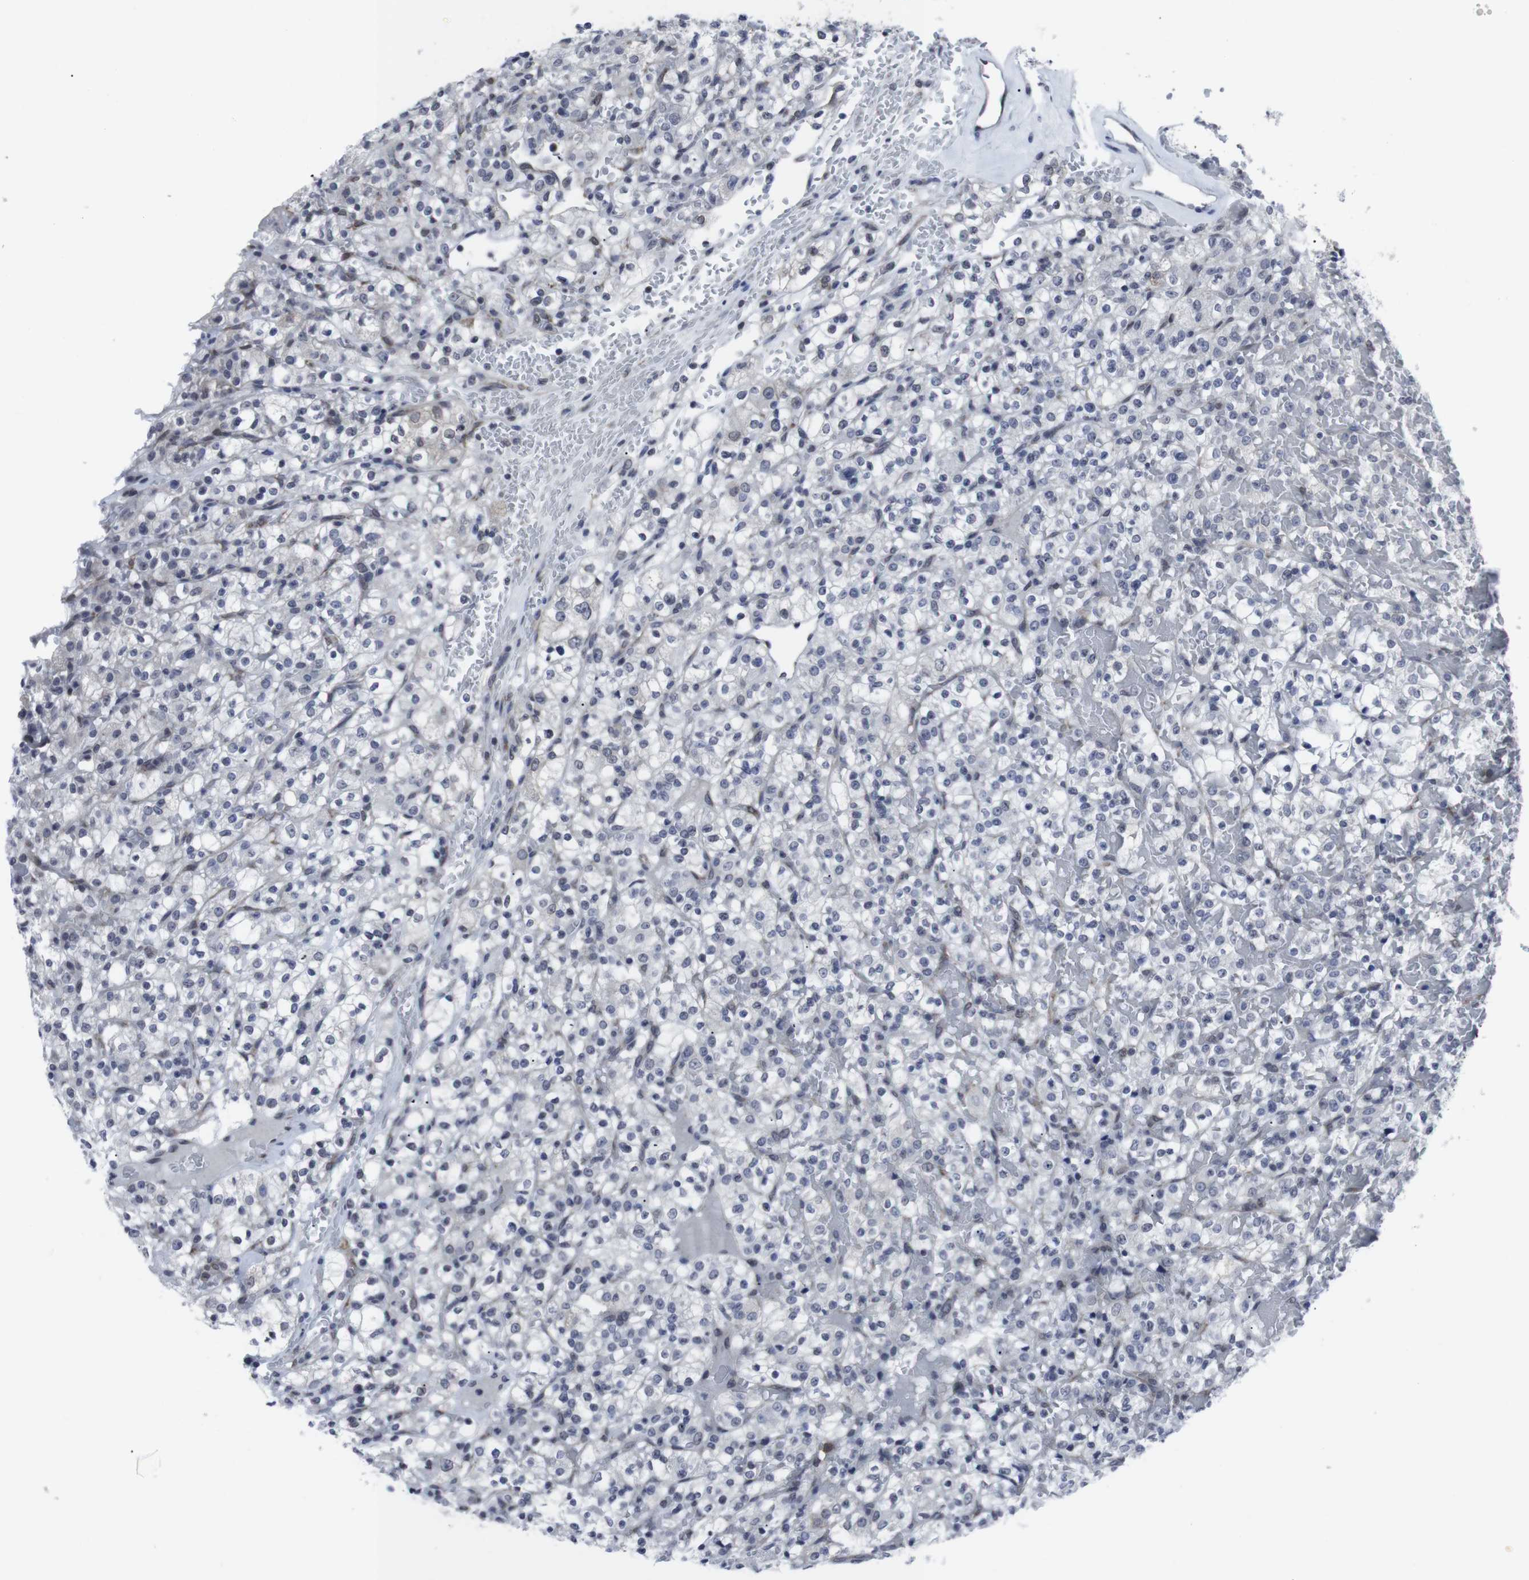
{"staining": {"intensity": "negative", "quantity": "none", "location": "none"}, "tissue": "renal cancer", "cell_type": "Tumor cells", "image_type": "cancer", "snomed": [{"axis": "morphology", "description": "Normal tissue, NOS"}, {"axis": "morphology", "description": "Adenocarcinoma, NOS"}, {"axis": "topography", "description": "Kidney"}], "caption": "This is a micrograph of immunohistochemistry staining of renal adenocarcinoma, which shows no staining in tumor cells. (DAB (3,3'-diaminobenzidine) immunohistochemistry with hematoxylin counter stain).", "gene": "GEMIN2", "patient": {"sex": "female", "age": 72}}